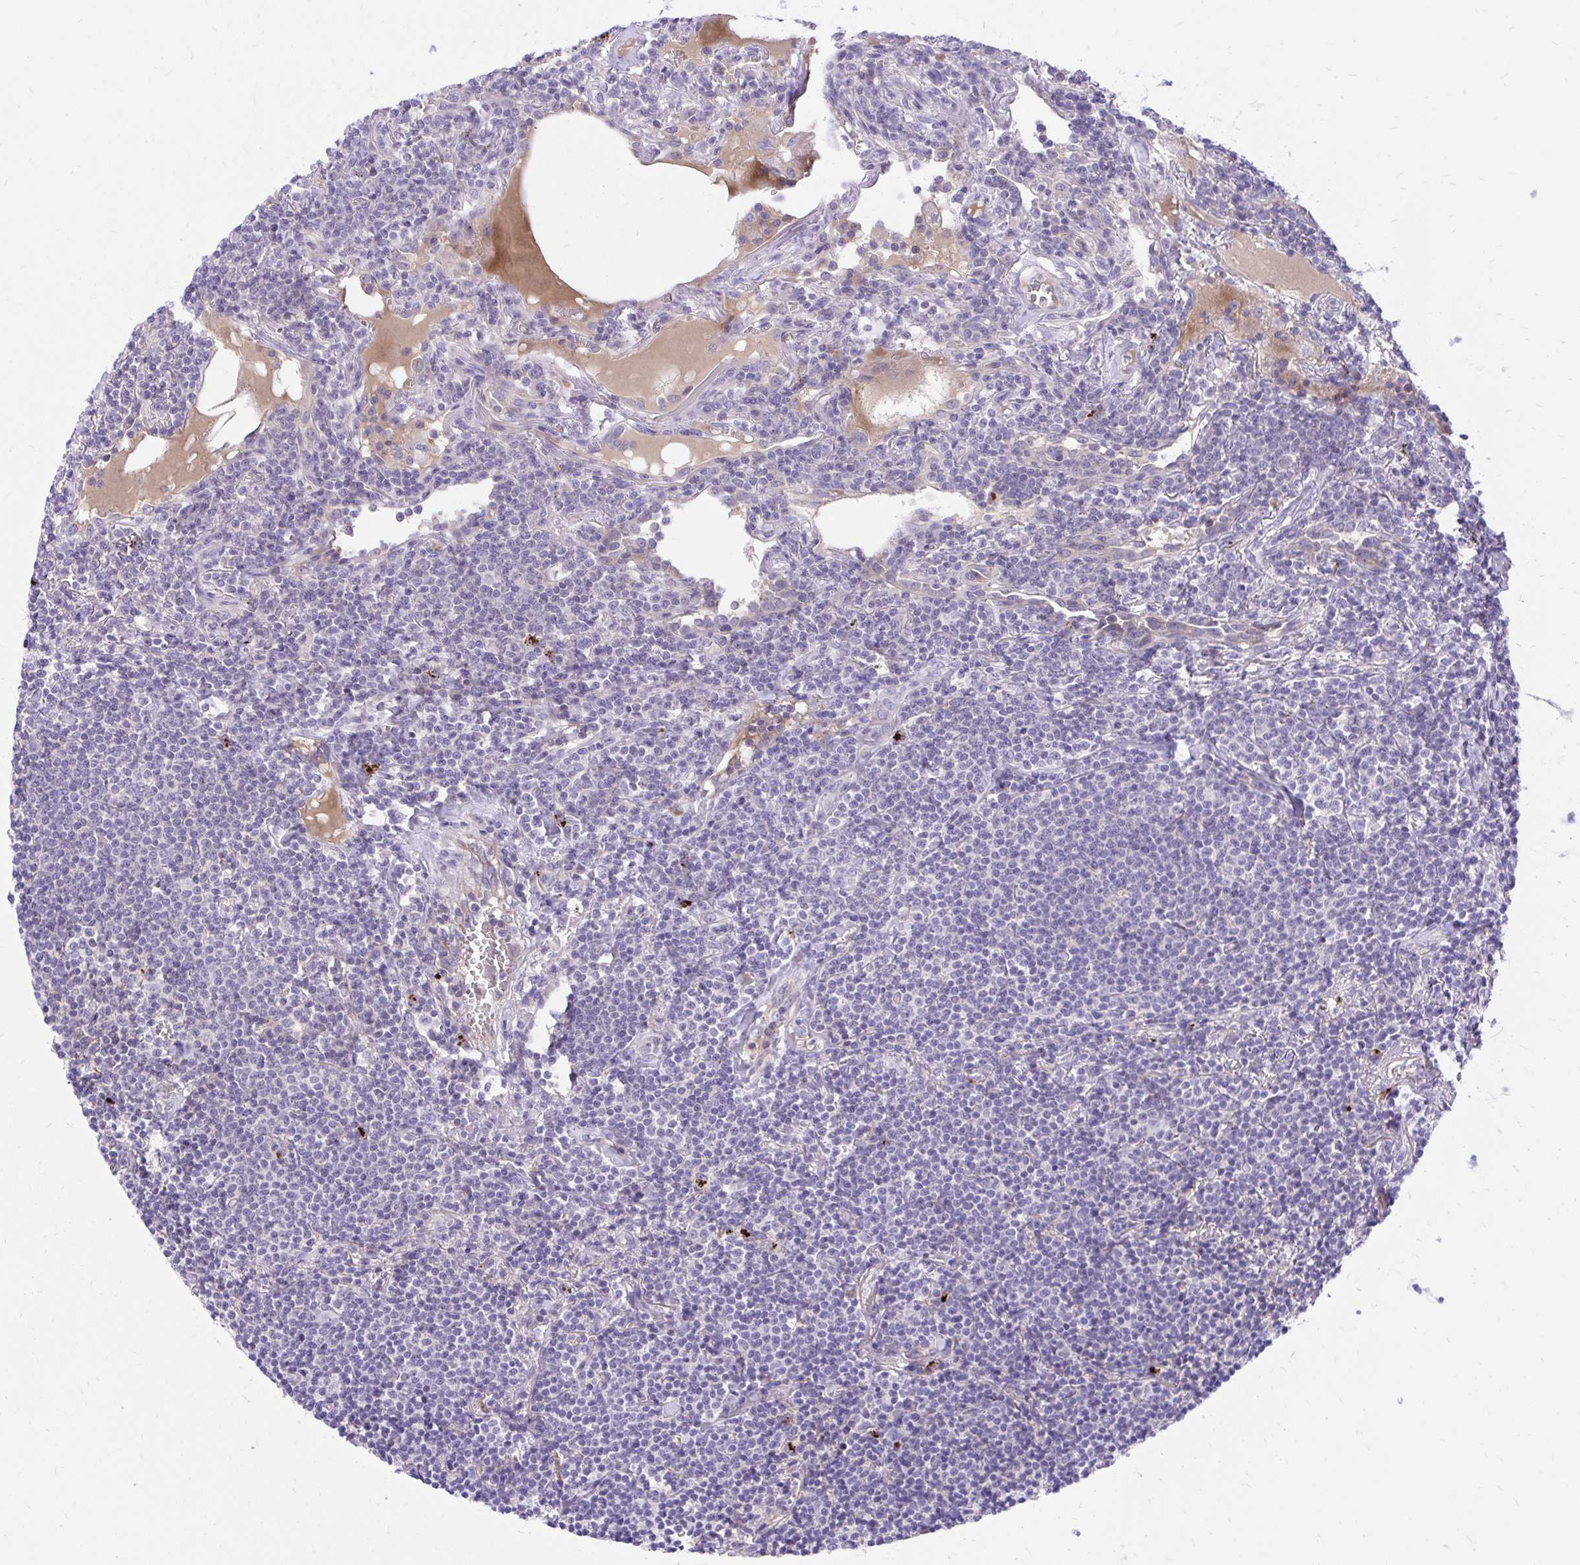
{"staining": {"intensity": "negative", "quantity": "none", "location": "none"}, "tissue": "lymphoma", "cell_type": "Tumor cells", "image_type": "cancer", "snomed": [{"axis": "morphology", "description": "Malignant lymphoma, non-Hodgkin's type, Low grade"}, {"axis": "topography", "description": "Lung"}], "caption": "Tumor cells show no significant protein expression in malignant lymphoma, non-Hodgkin's type (low-grade). Brightfield microscopy of IHC stained with DAB (3,3'-diaminobenzidine) (brown) and hematoxylin (blue), captured at high magnification.", "gene": "TP53I11", "patient": {"sex": "female", "age": 71}}